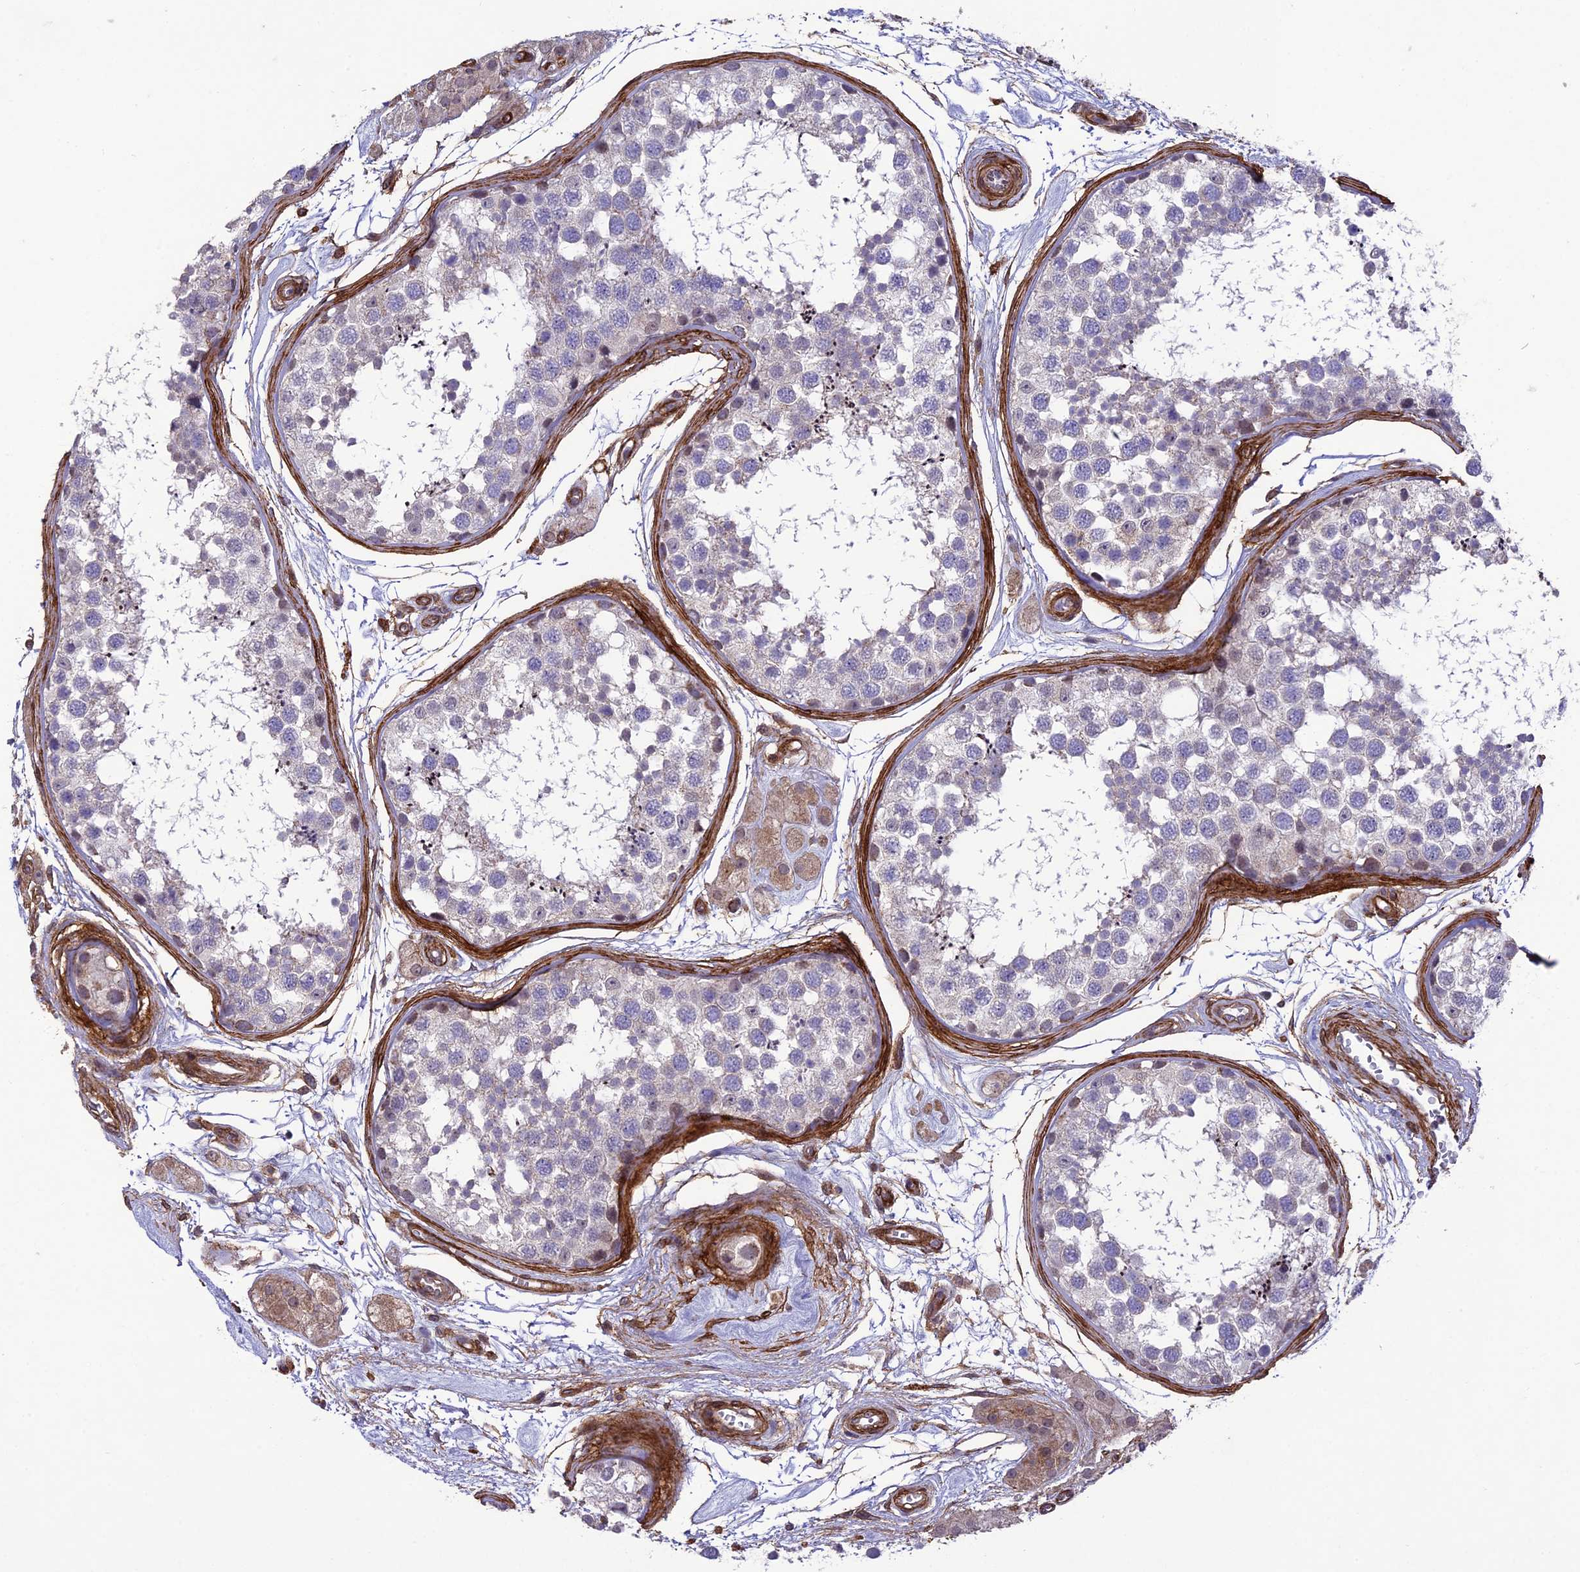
{"staining": {"intensity": "weak", "quantity": "<25%", "location": "cytoplasmic/membranous"}, "tissue": "testis", "cell_type": "Cells in seminiferous ducts", "image_type": "normal", "snomed": [{"axis": "morphology", "description": "Normal tissue, NOS"}, {"axis": "topography", "description": "Testis"}], "caption": "IHC photomicrograph of benign testis: human testis stained with DAB (3,3'-diaminobenzidine) displays no significant protein positivity in cells in seminiferous ducts.", "gene": "TNS1", "patient": {"sex": "male", "age": 56}}